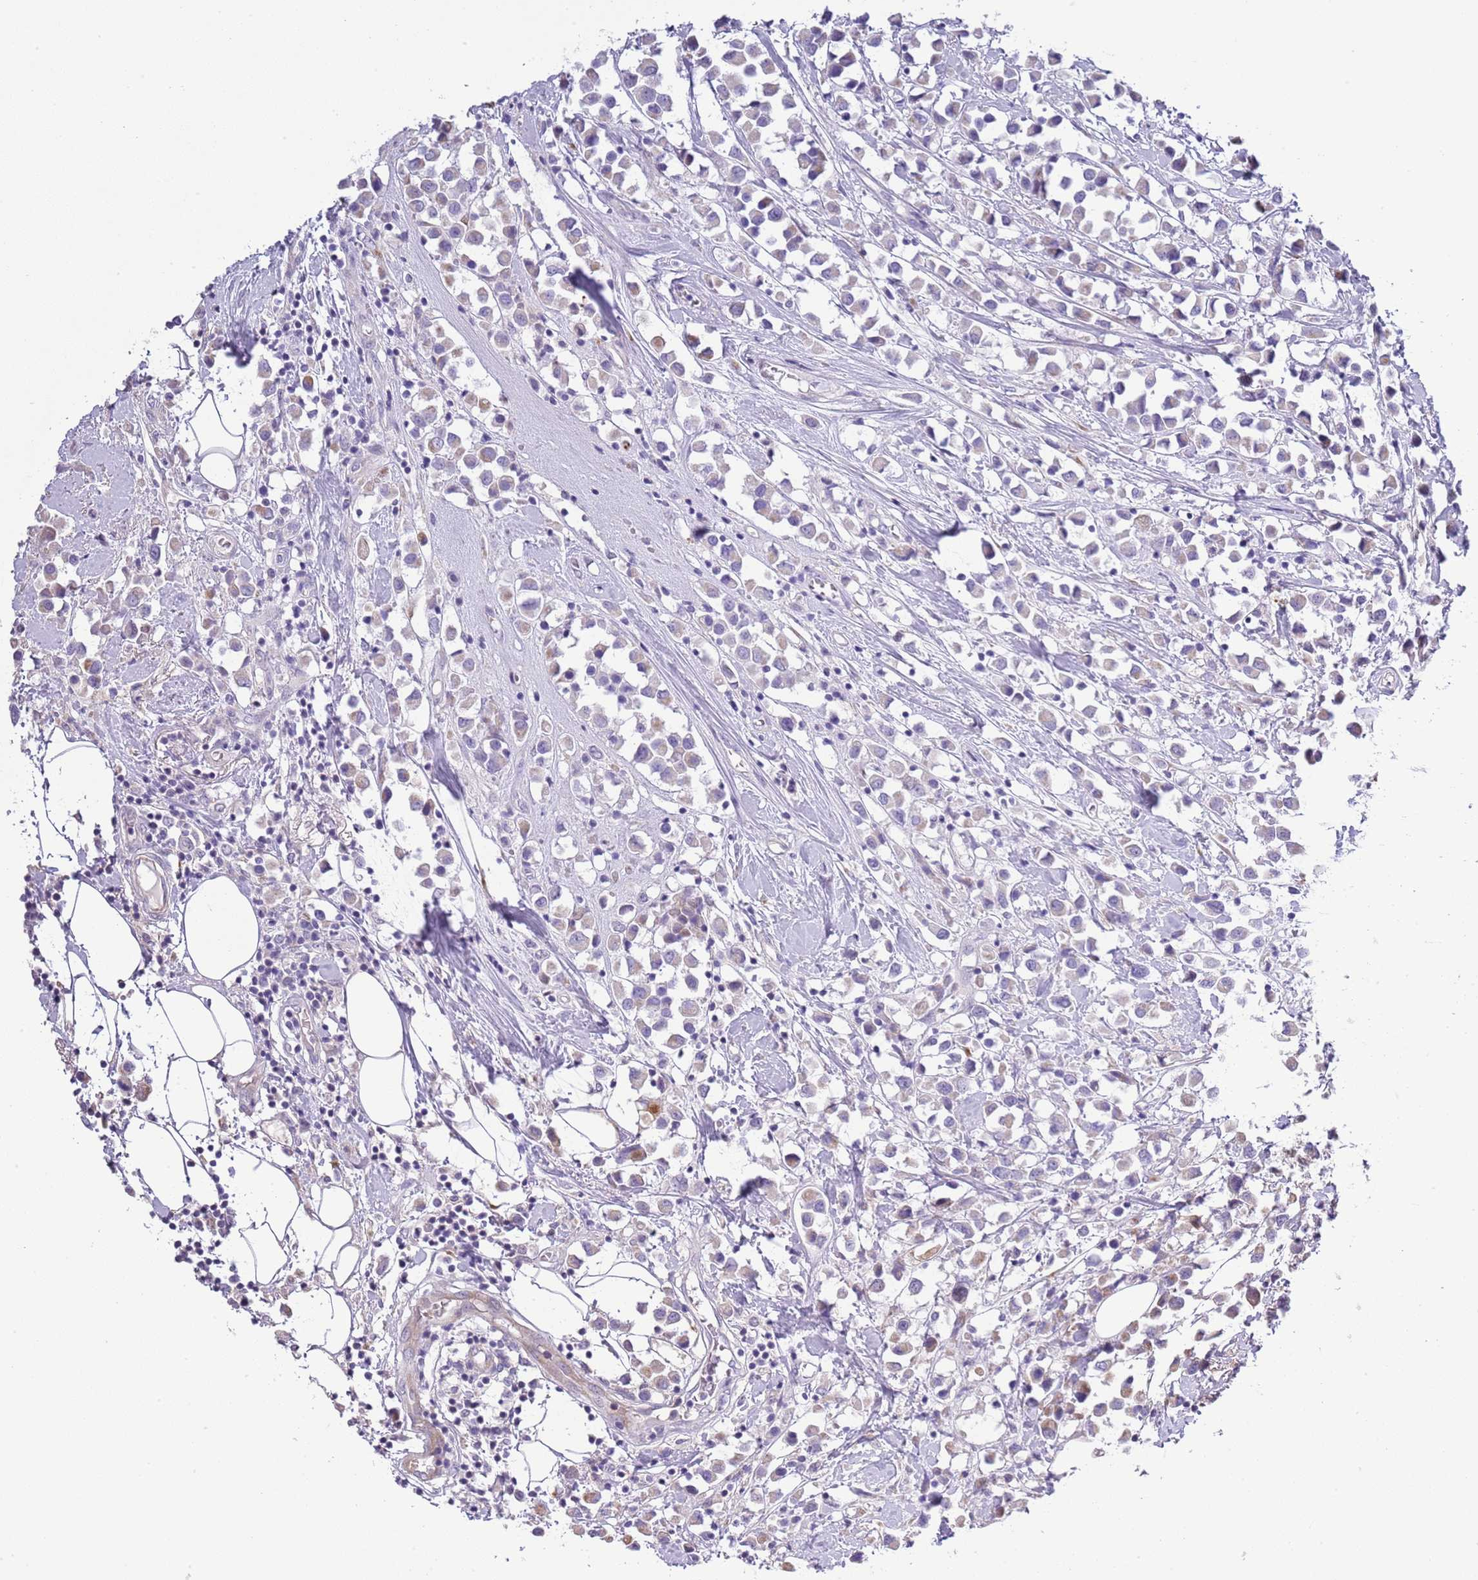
{"staining": {"intensity": "weak", "quantity": "<25%", "location": "cytoplasmic/membranous"}, "tissue": "breast cancer", "cell_type": "Tumor cells", "image_type": "cancer", "snomed": [{"axis": "morphology", "description": "Duct carcinoma"}, {"axis": "topography", "description": "Breast"}], "caption": "Immunohistochemistry (IHC) micrograph of human breast intraductal carcinoma stained for a protein (brown), which exhibits no staining in tumor cells.", "gene": "ABHD17C", "patient": {"sex": "female", "age": 61}}